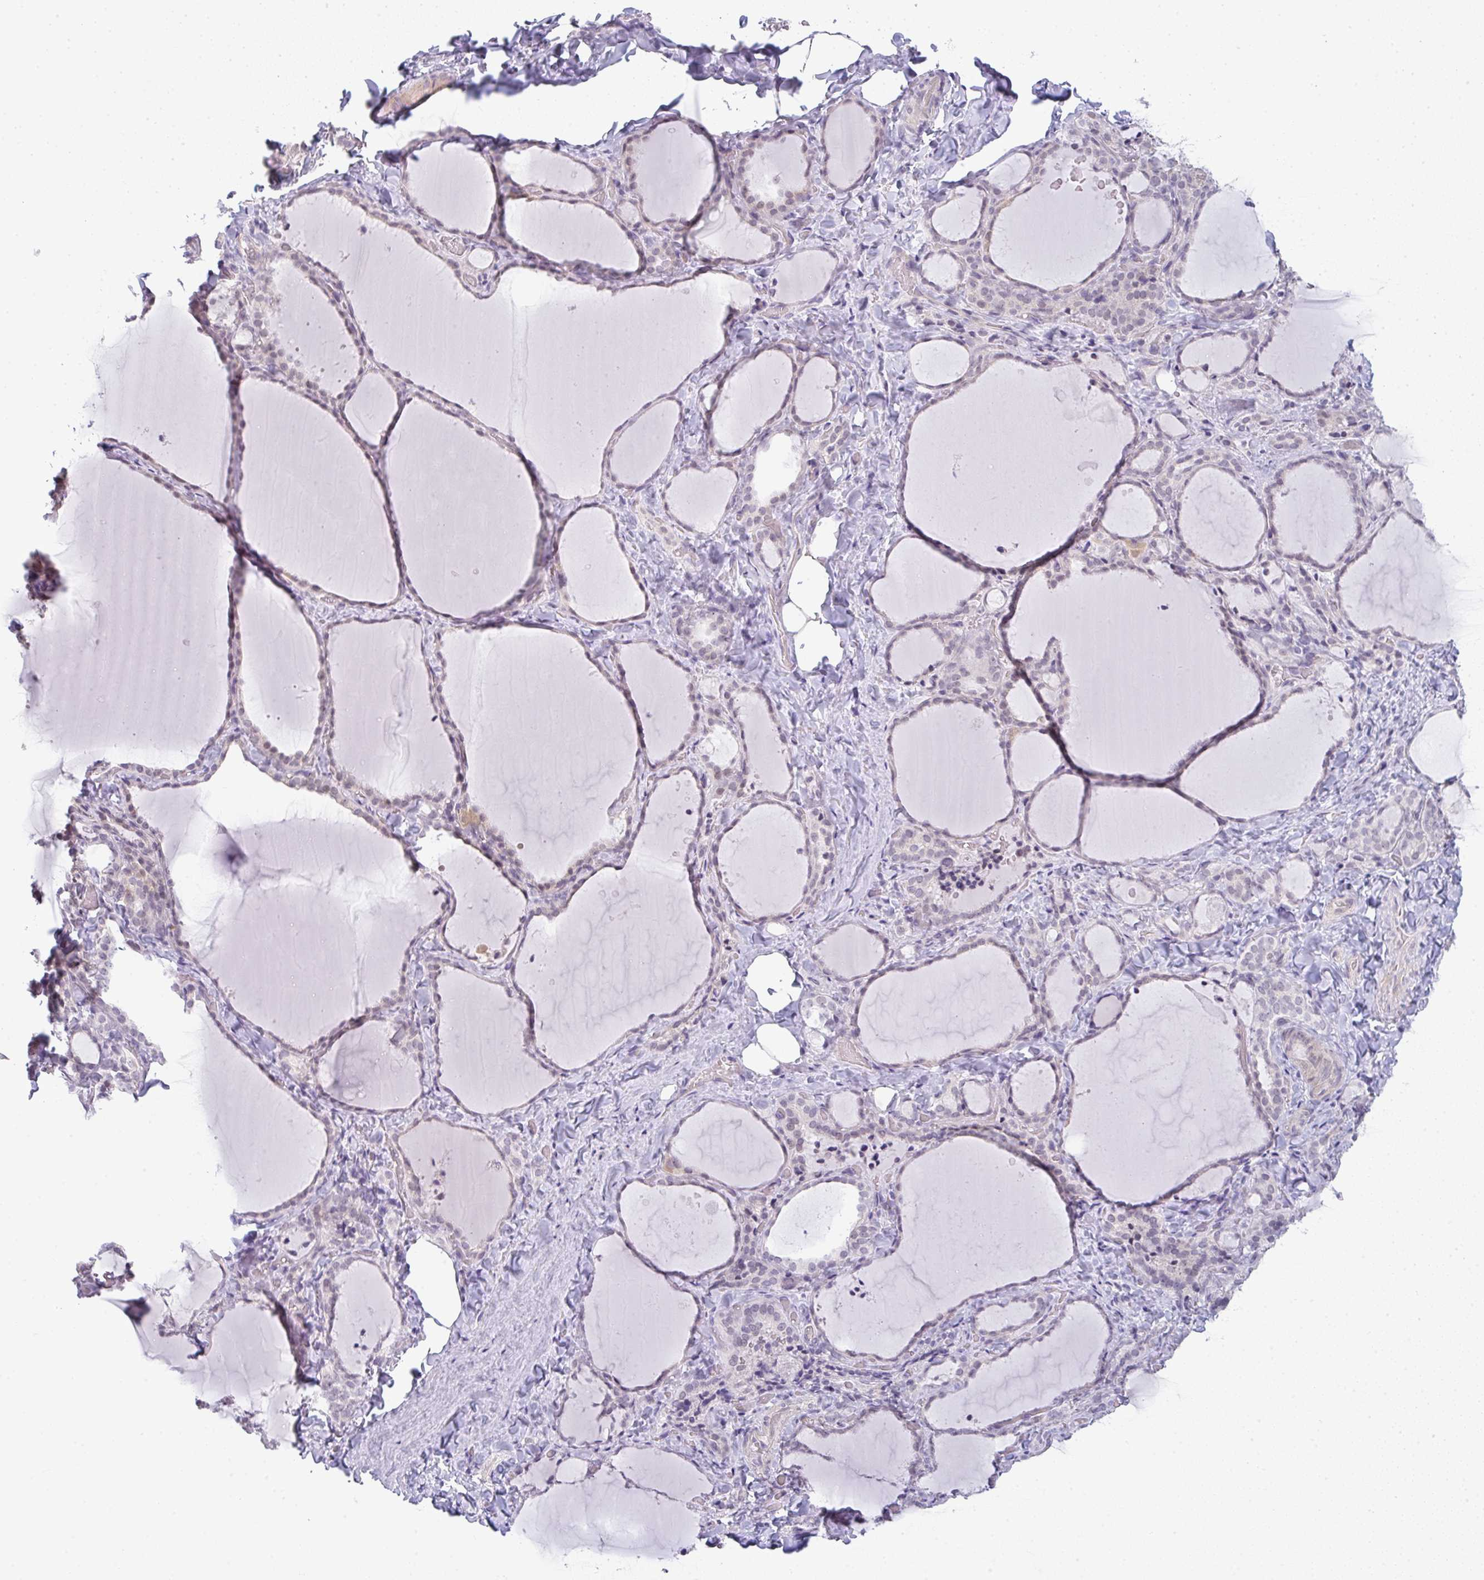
{"staining": {"intensity": "weak", "quantity": "<25%", "location": "nuclear"}, "tissue": "thyroid gland", "cell_type": "Glandular cells", "image_type": "normal", "snomed": [{"axis": "morphology", "description": "Normal tissue, NOS"}, {"axis": "topography", "description": "Thyroid gland"}], "caption": "Glandular cells are negative for brown protein staining in unremarkable thyroid gland. (DAB (3,3'-diaminobenzidine) immunohistochemistry, high magnification).", "gene": "TEX33", "patient": {"sex": "female", "age": 22}}